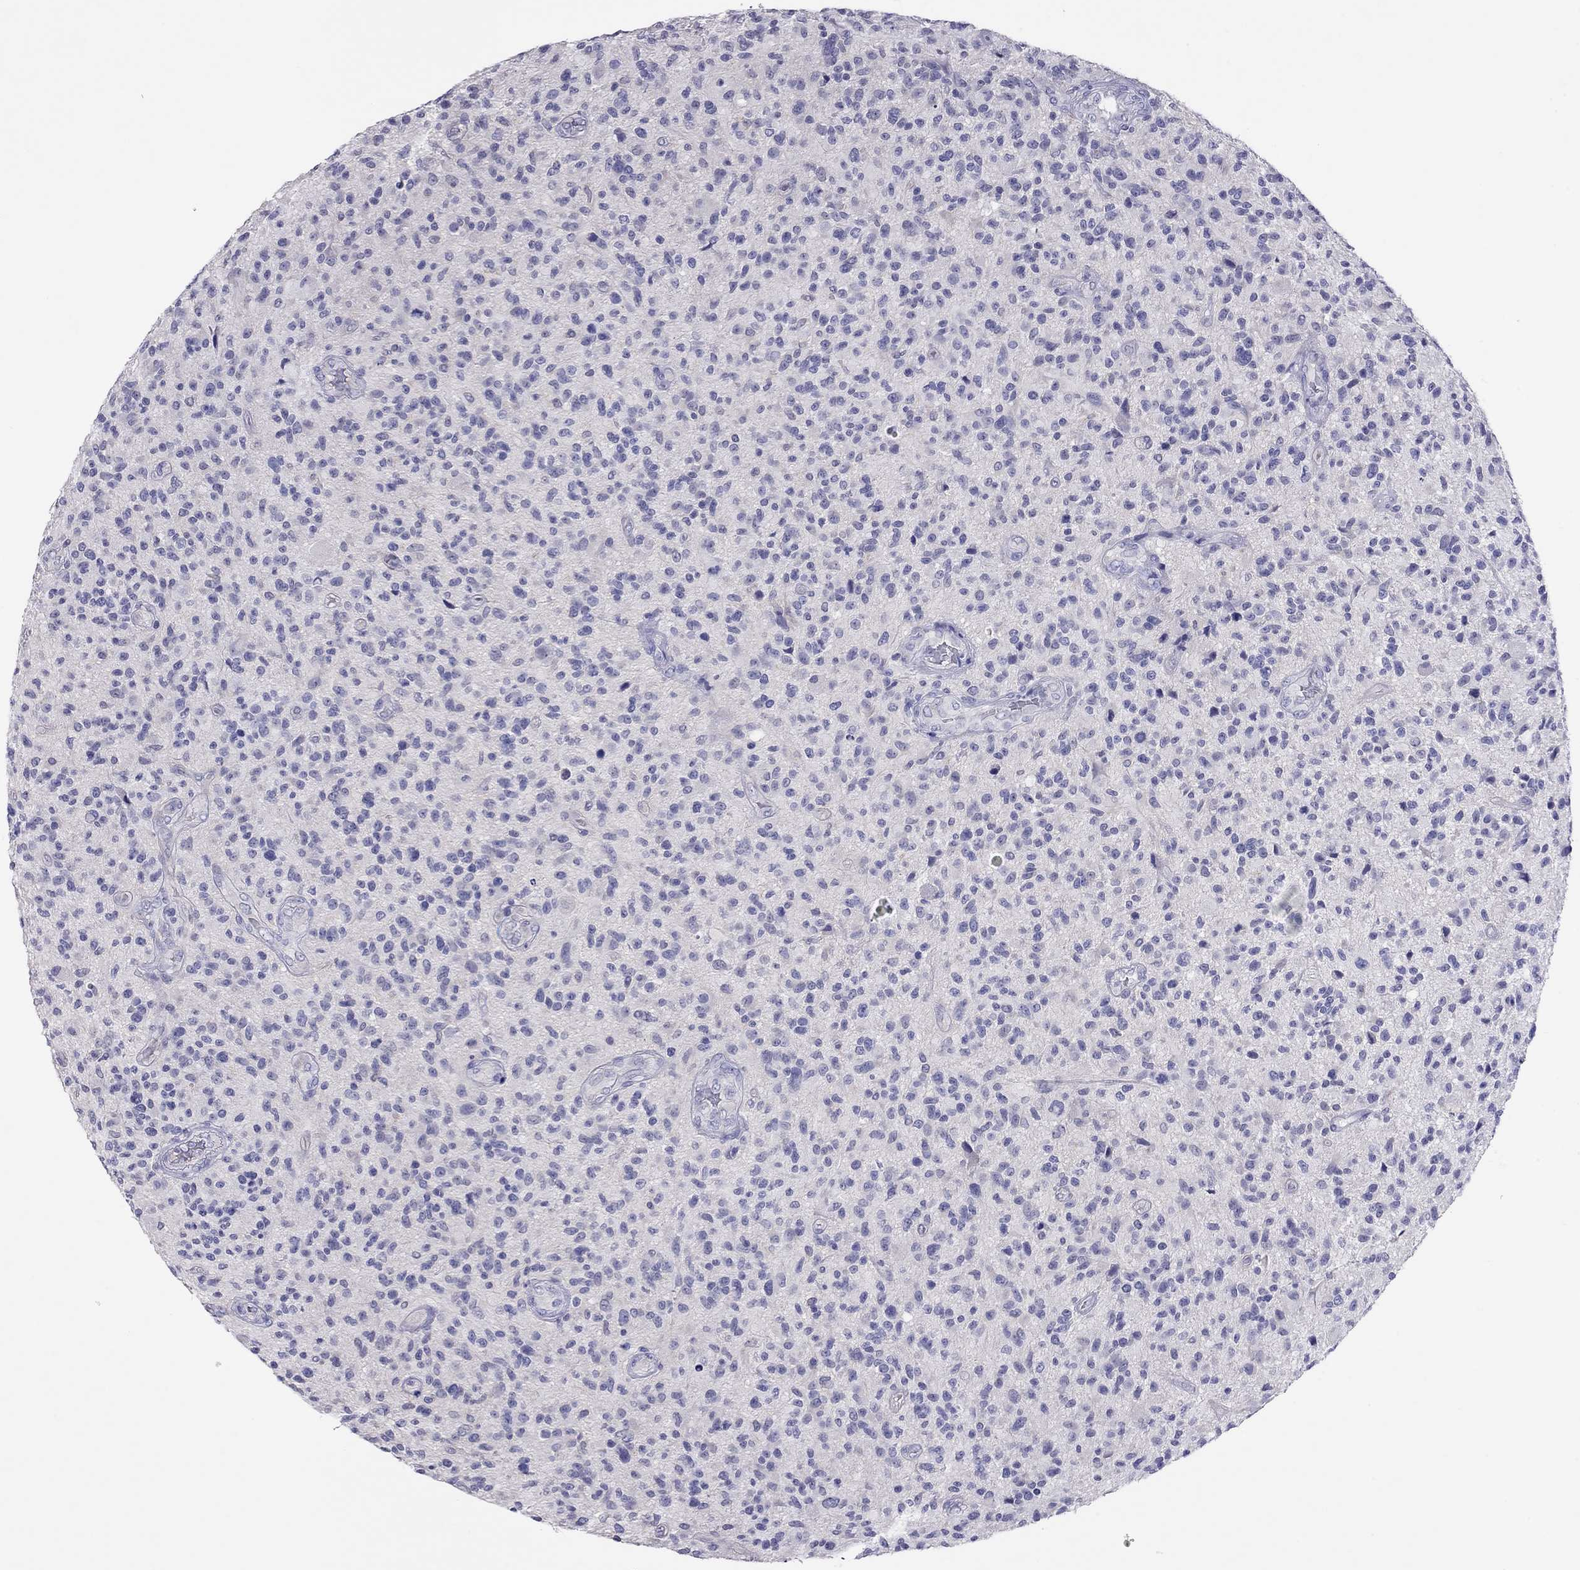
{"staining": {"intensity": "negative", "quantity": "none", "location": "none"}, "tissue": "glioma", "cell_type": "Tumor cells", "image_type": "cancer", "snomed": [{"axis": "morphology", "description": "Glioma, malignant, High grade"}, {"axis": "topography", "description": "Brain"}], "caption": "This is an IHC photomicrograph of glioma. There is no staining in tumor cells.", "gene": "CAPNS2", "patient": {"sex": "male", "age": 47}}